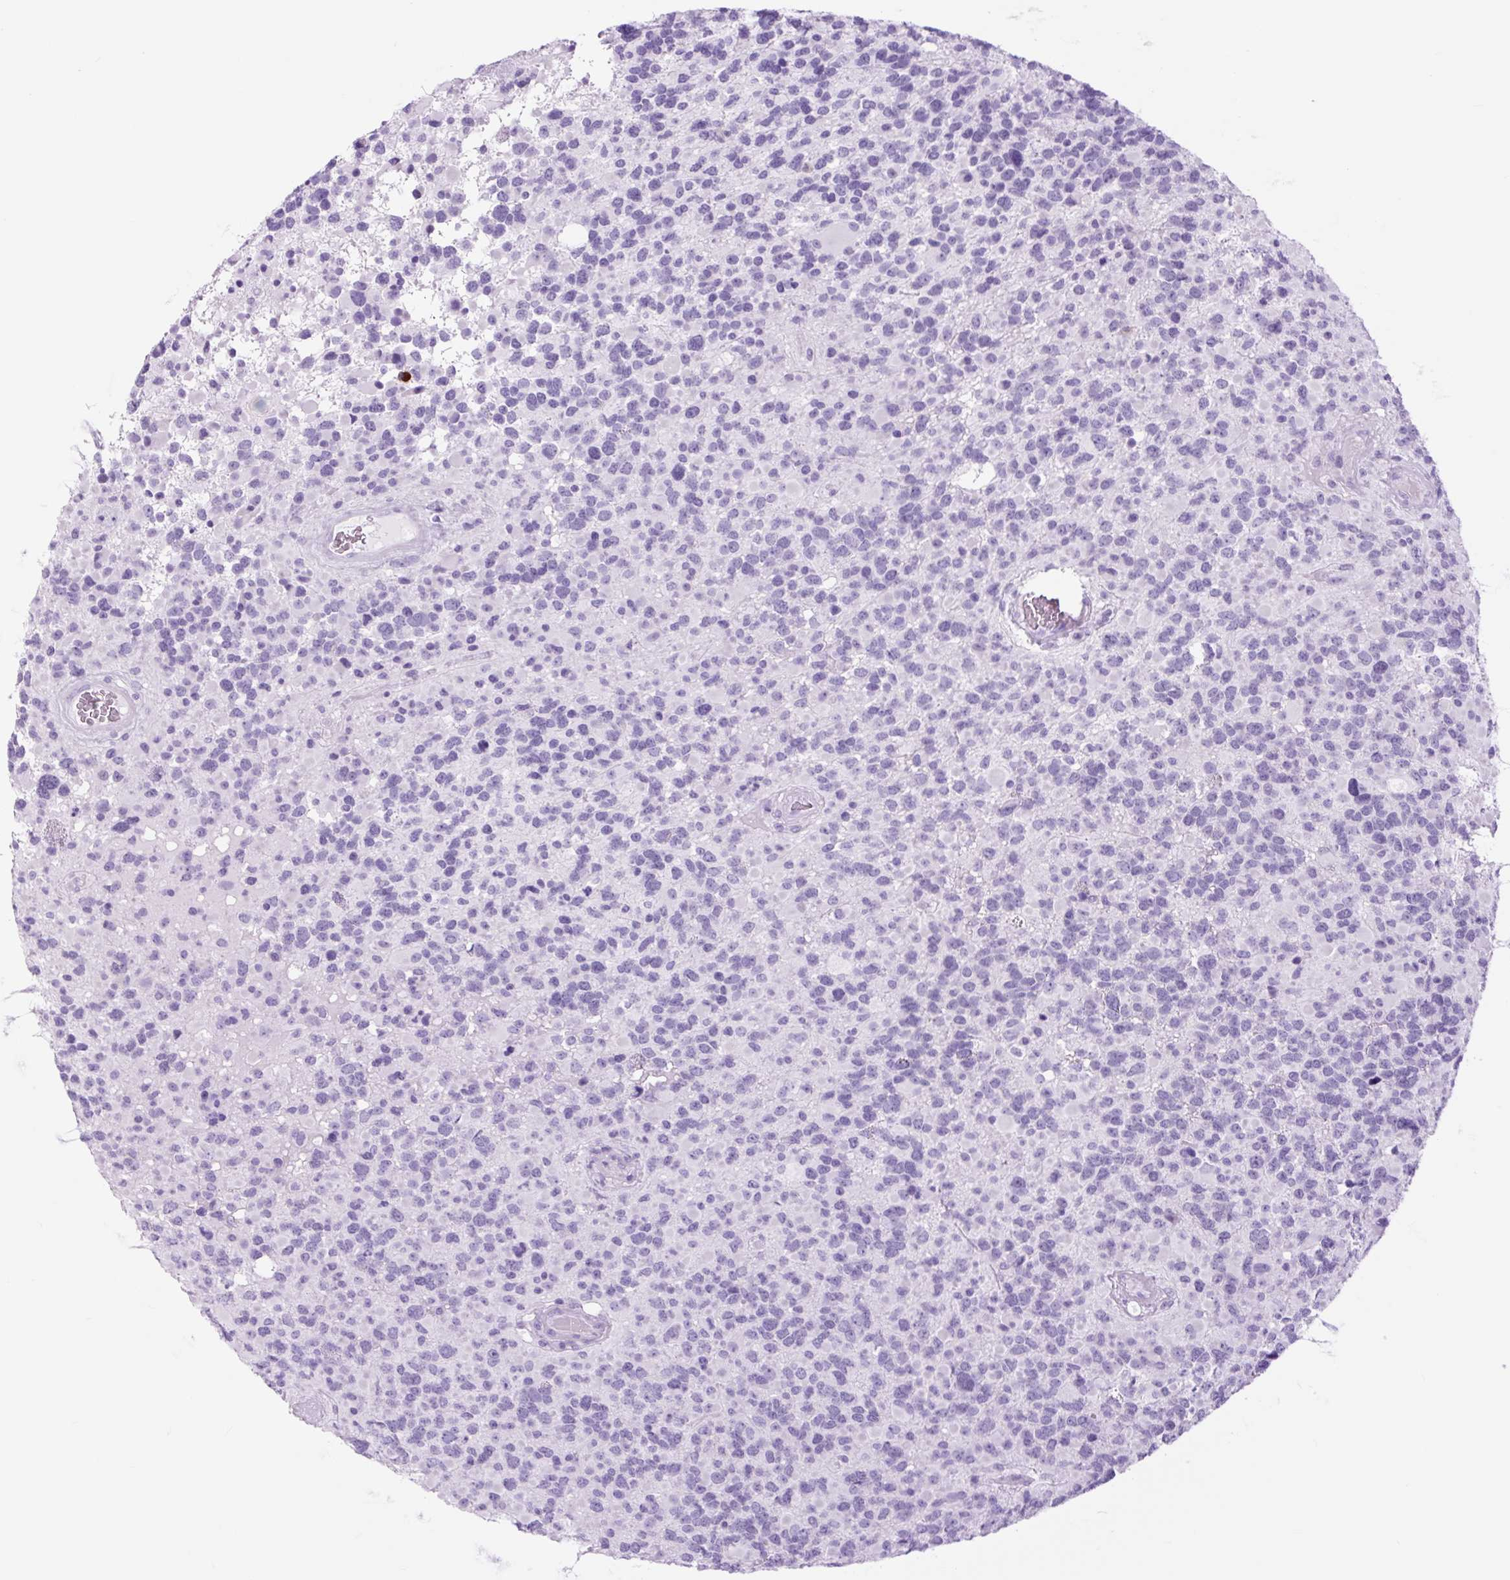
{"staining": {"intensity": "negative", "quantity": "none", "location": "none"}, "tissue": "glioma", "cell_type": "Tumor cells", "image_type": "cancer", "snomed": [{"axis": "morphology", "description": "Glioma, malignant, High grade"}, {"axis": "topography", "description": "Brain"}], "caption": "The immunohistochemistry (IHC) image has no significant expression in tumor cells of glioma tissue.", "gene": "TFF2", "patient": {"sex": "female", "age": 40}}